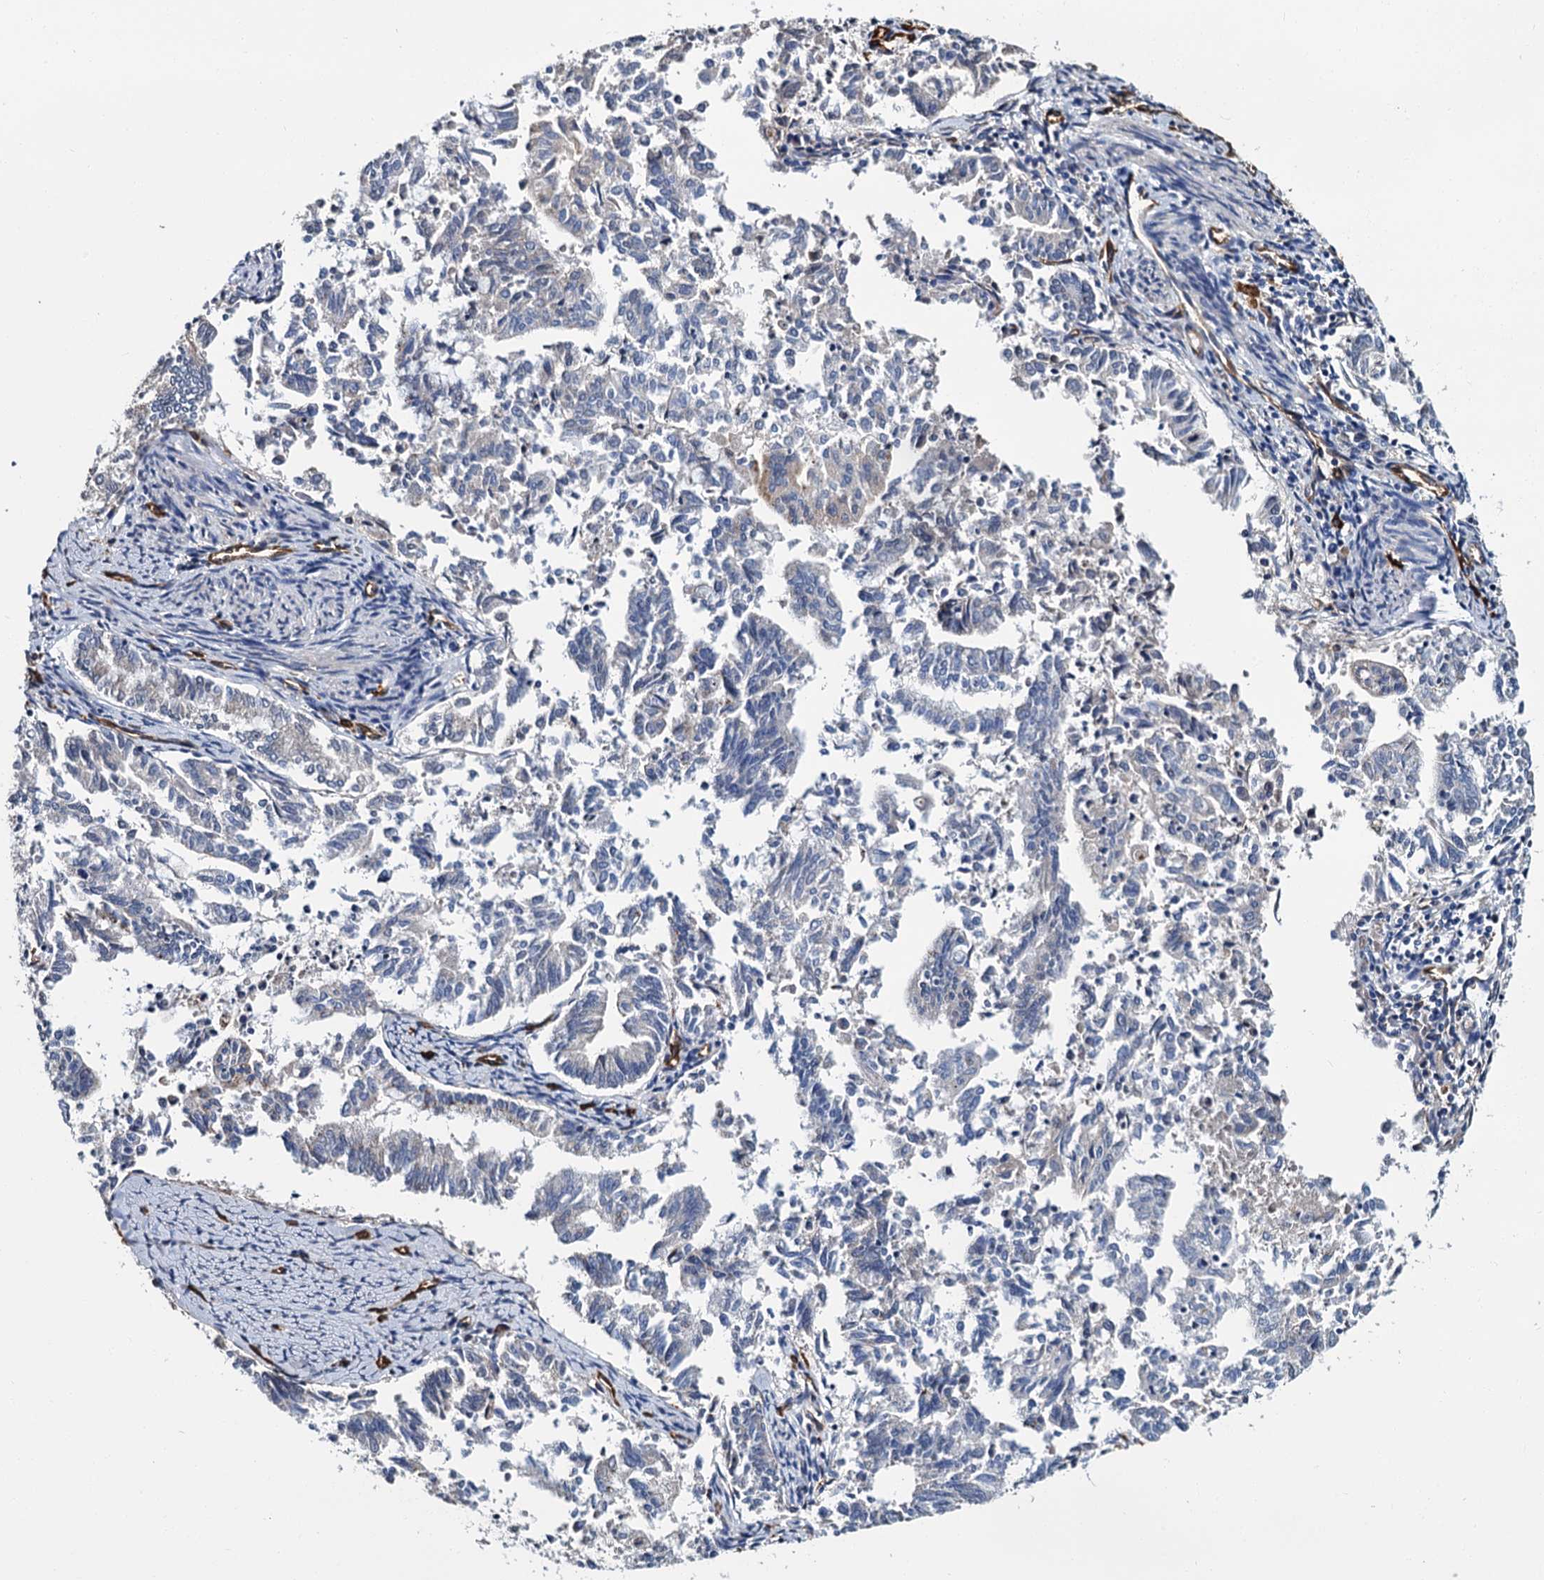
{"staining": {"intensity": "negative", "quantity": "none", "location": "none"}, "tissue": "endometrial cancer", "cell_type": "Tumor cells", "image_type": "cancer", "snomed": [{"axis": "morphology", "description": "Adenocarcinoma, NOS"}, {"axis": "topography", "description": "Endometrium"}], "caption": "A micrograph of adenocarcinoma (endometrial) stained for a protein demonstrates no brown staining in tumor cells. The staining was performed using DAB (3,3'-diaminobenzidine) to visualize the protein expression in brown, while the nuclei were stained in blue with hematoxylin (Magnification: 20x).", "gene": "CACNA1C", "patient": {"sex": "female", "age": 79}}